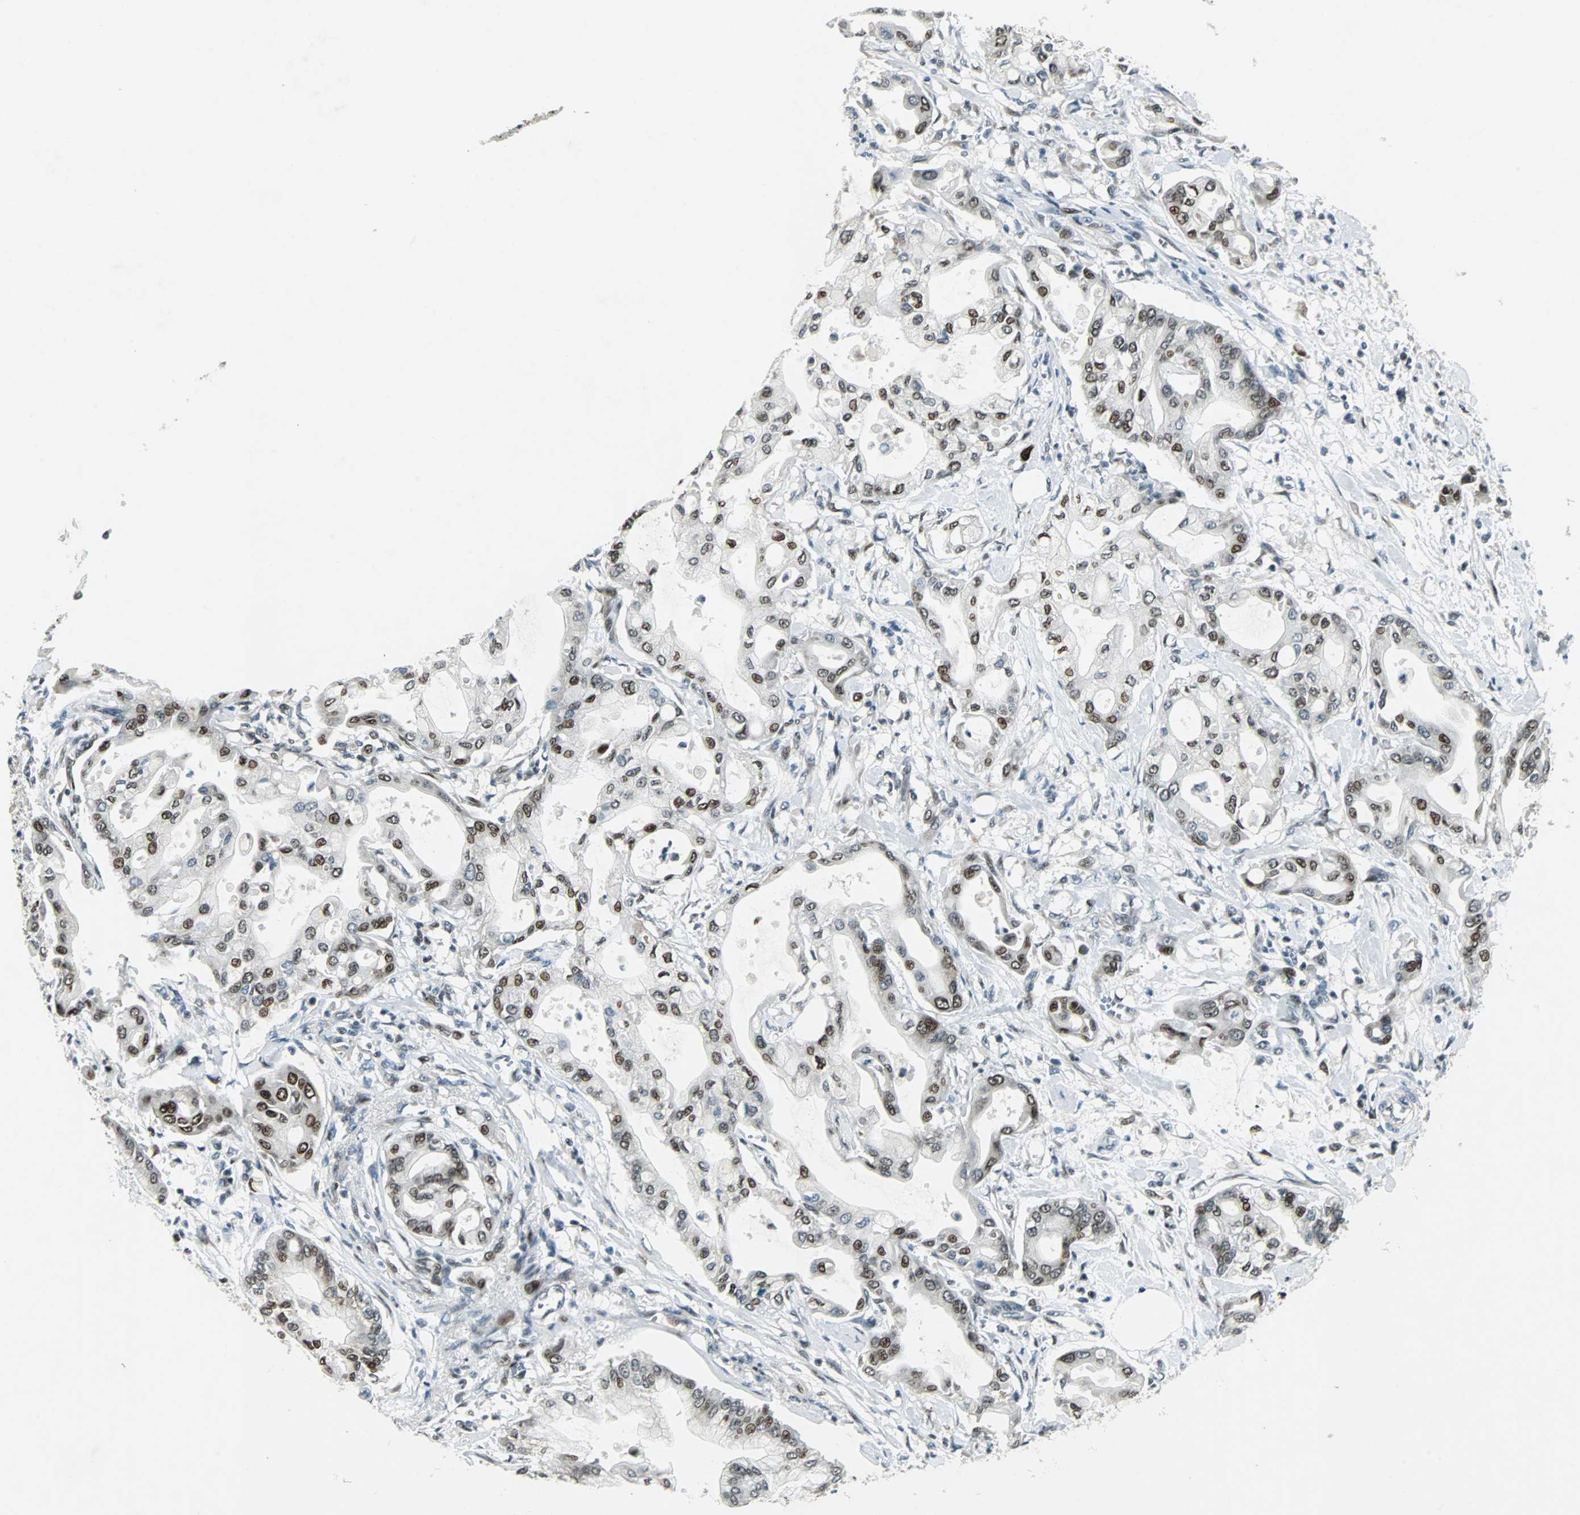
{"staining": {"intensity": "strong", "quantity": ">75%", "location": "nuclear"}, "tissue": "pancreatic cancer", "cell_type": "Tumor cells", "image_type": "cancer", "snomed": [{"axis": "morphology", "description": "Adenocarcinoma, NOS"}, {"axis": "morphology", "description": "Adenocarcinoma, metastatic, NOS"}, {"axis": "topography", "description": "Lymph node"}, {"axis": "topography", "description": "Pancreas"}, {"axis": "topography", "description": "Duodenum"}], "caption": "A high amount of strong nuclear expression is seen in about >75% of tumor cells in metastatic adenocarcinoma (pancreatic) tissue.", "gene": "AJUBA", "patient": {"sex": "female", "age": 64}}